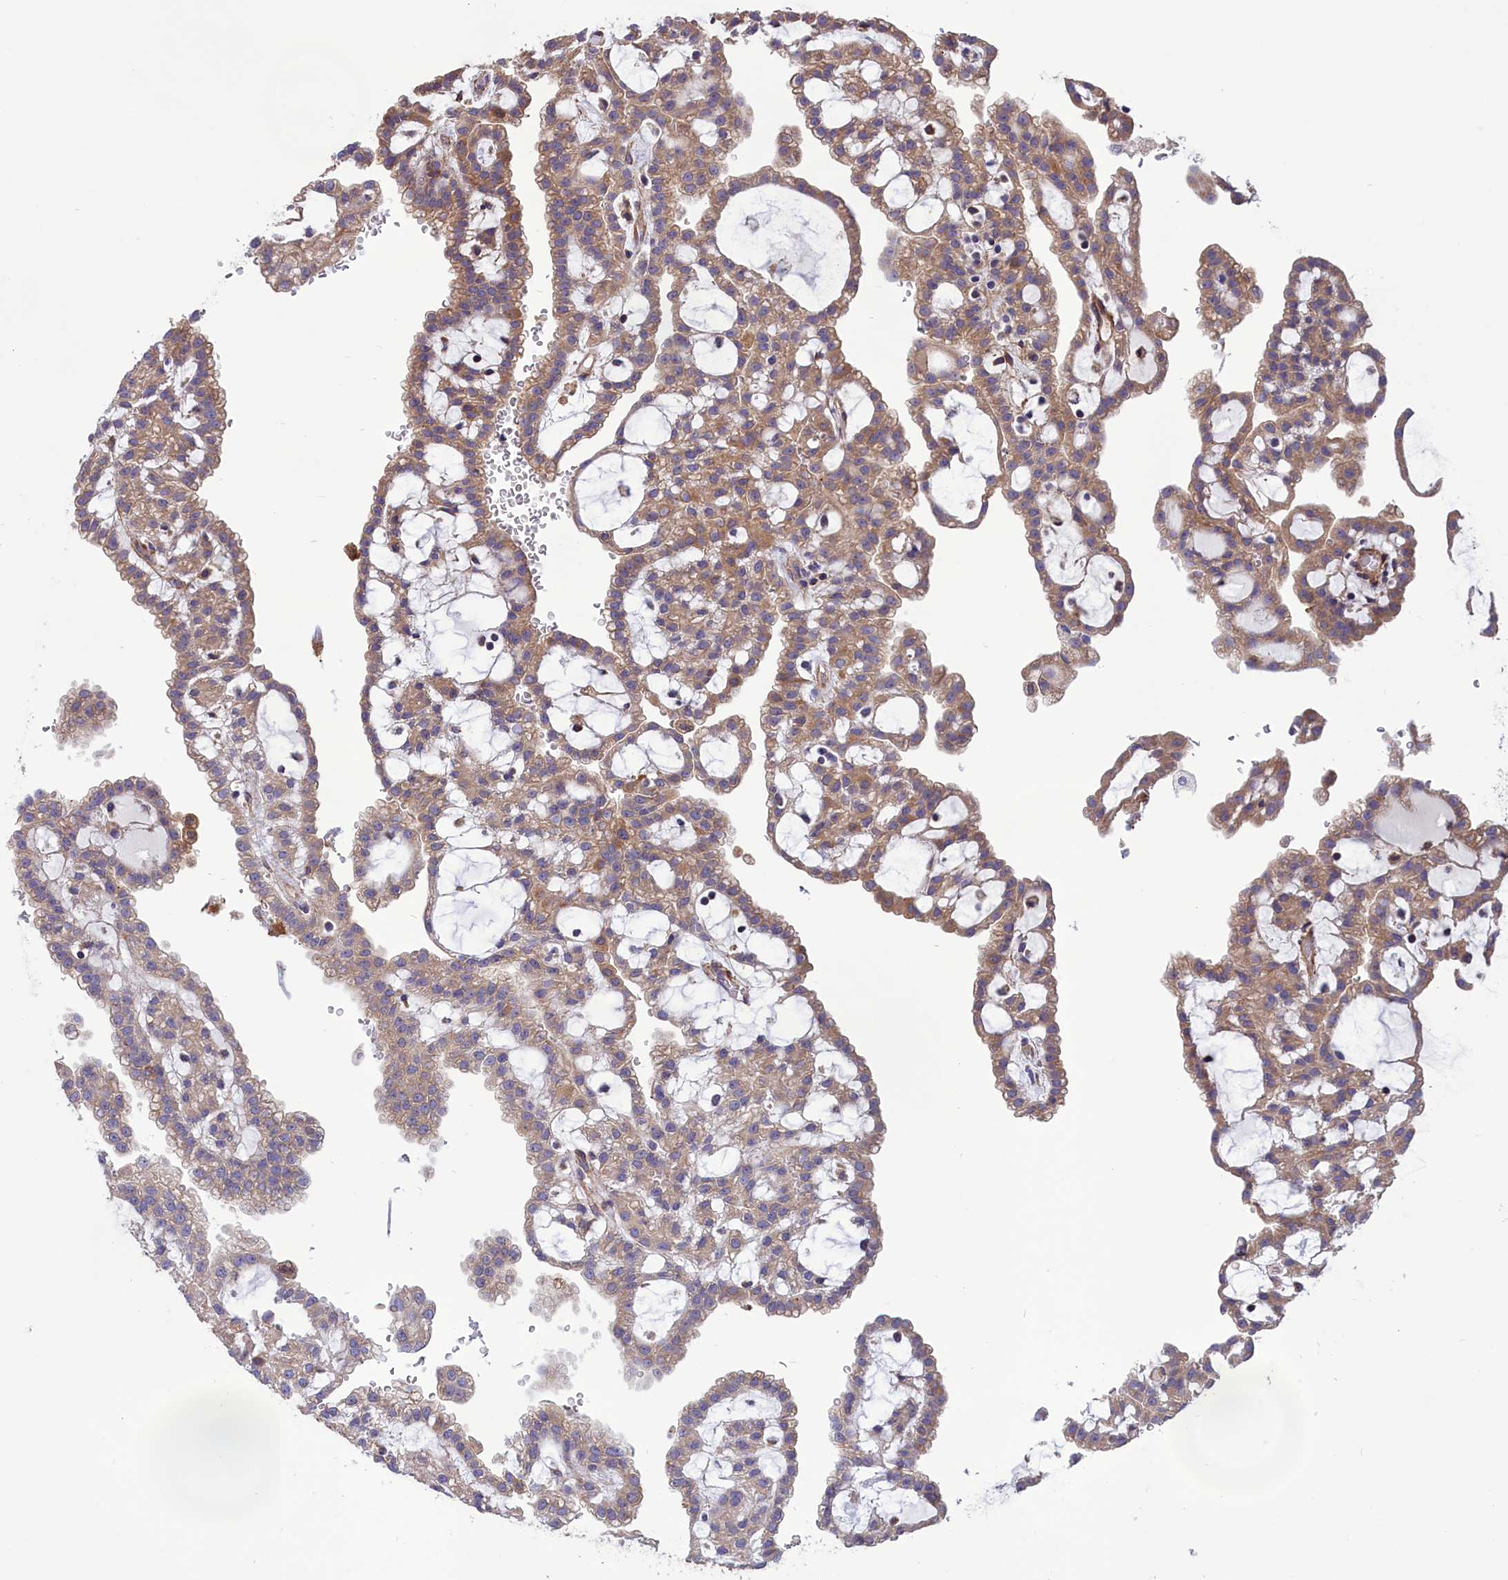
{"staining": {"intensity": "moderate", "quantity": ">75%", "location": "cytoplasmic/membranous"}, "tissue": "renal cancer", "cell_type": "Tumor cells", "image_type": "cancer", "snomed": [{"axis": "morphology", "description": "Adenocarcinoma, NOS"}, {"axis": "topography", "description": "Kidney"}], "caption": "Human adenocarcinoma (renal) stained with a brown dye displays moderate cytoplasmic/membranous positive expression in about >75% of tumor cells.", "gene": "AMDHD2", "patient": {"sex": "male", "age": 63}}